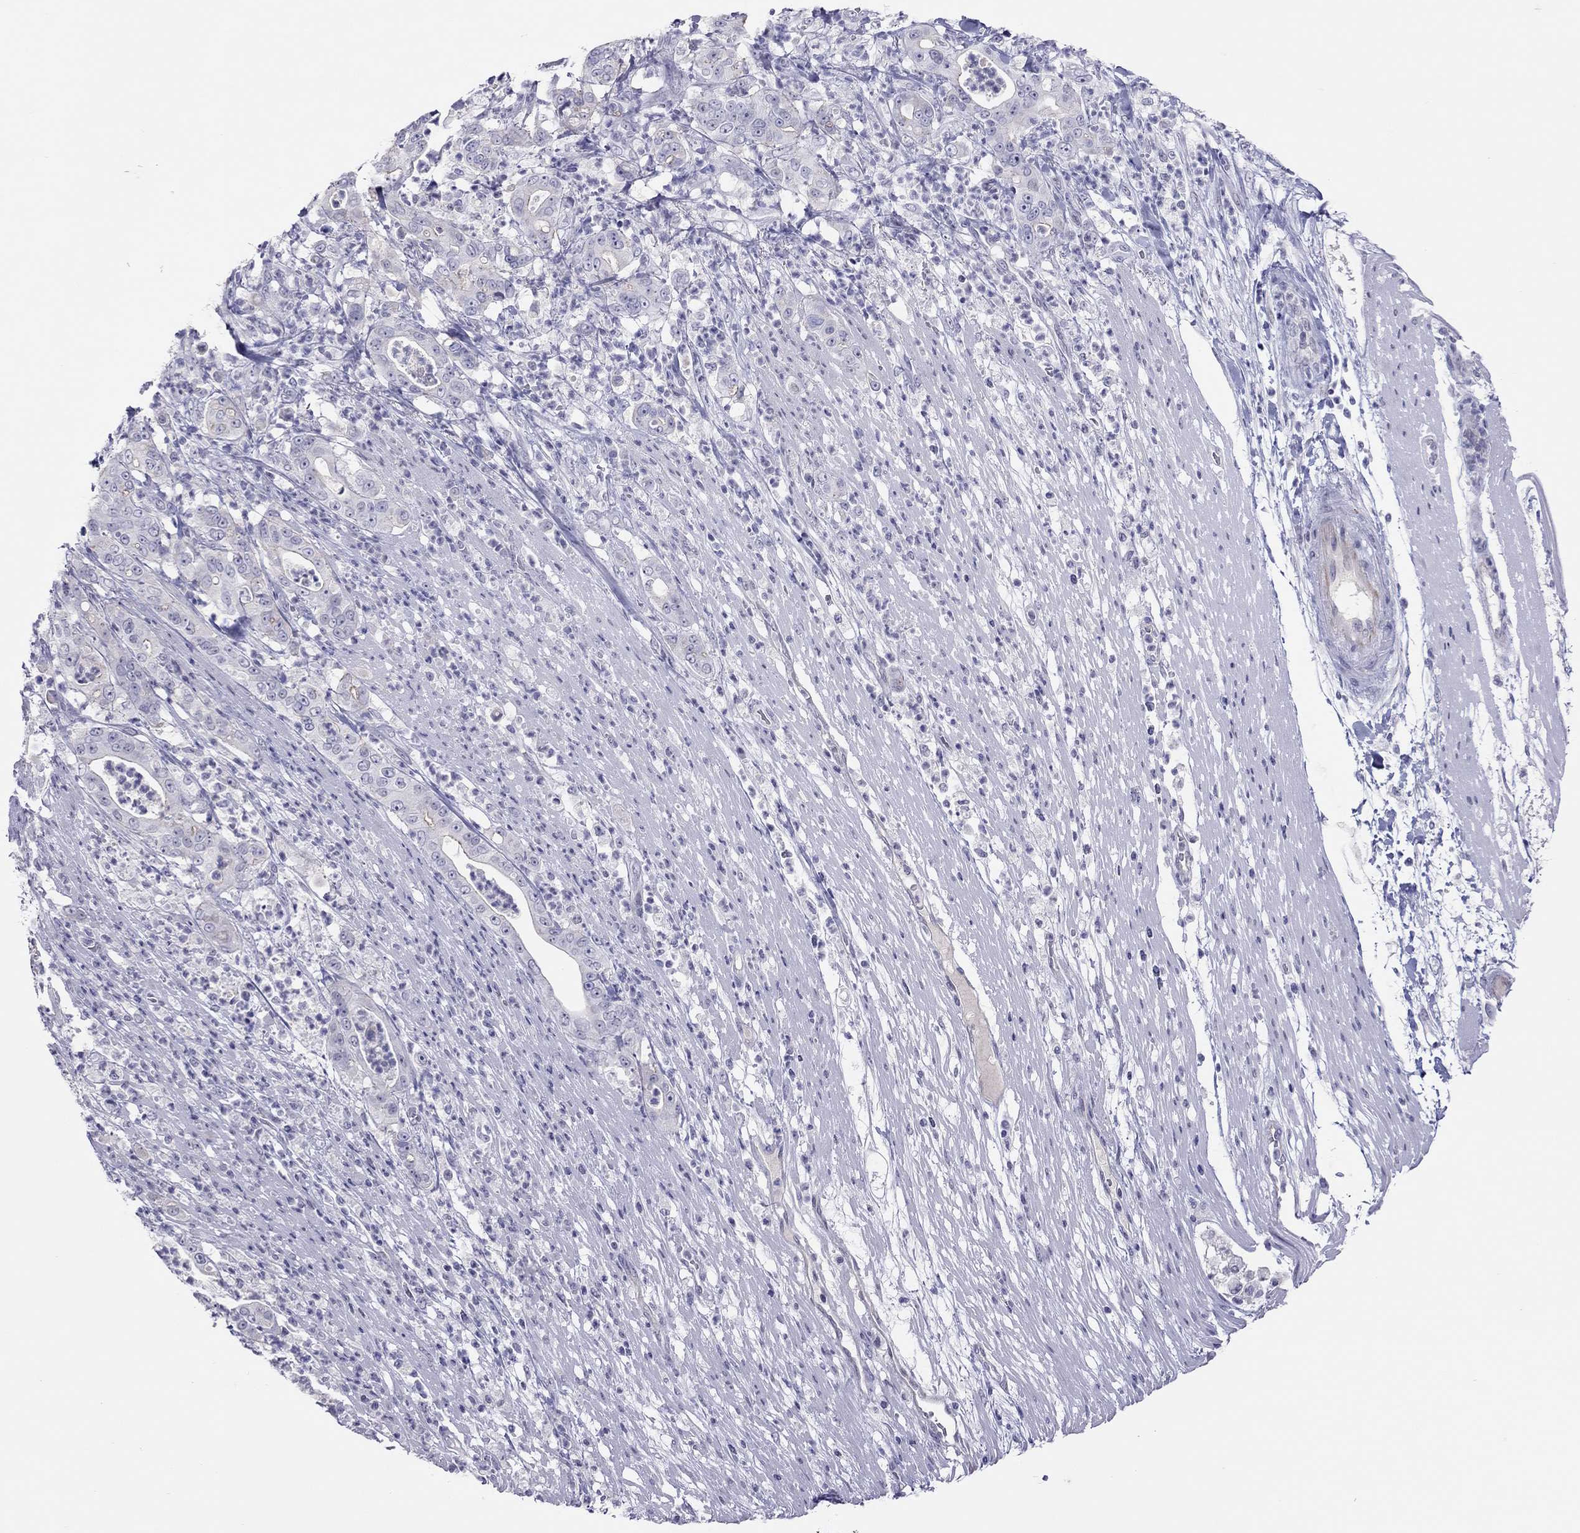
{"staining": {"intensity": "negative", "quantity": "none", "location": "none"}, "tissue": "pancreatic cancer", "cell_type": "Tumor cells", "image_type": "cancer", "snomed": [{"axis": "morphology", "description": "Adenocarcinoma, NOS"}, {"axis": "topography", "description": "Pancreas"}], "caption": "Adenocarcinoma (pancreatic) stained for a protein using immunohistochemistry displays no expression tumor cells.", "gene": "JHY", "patient": {"sex": "male", "age": 71}}